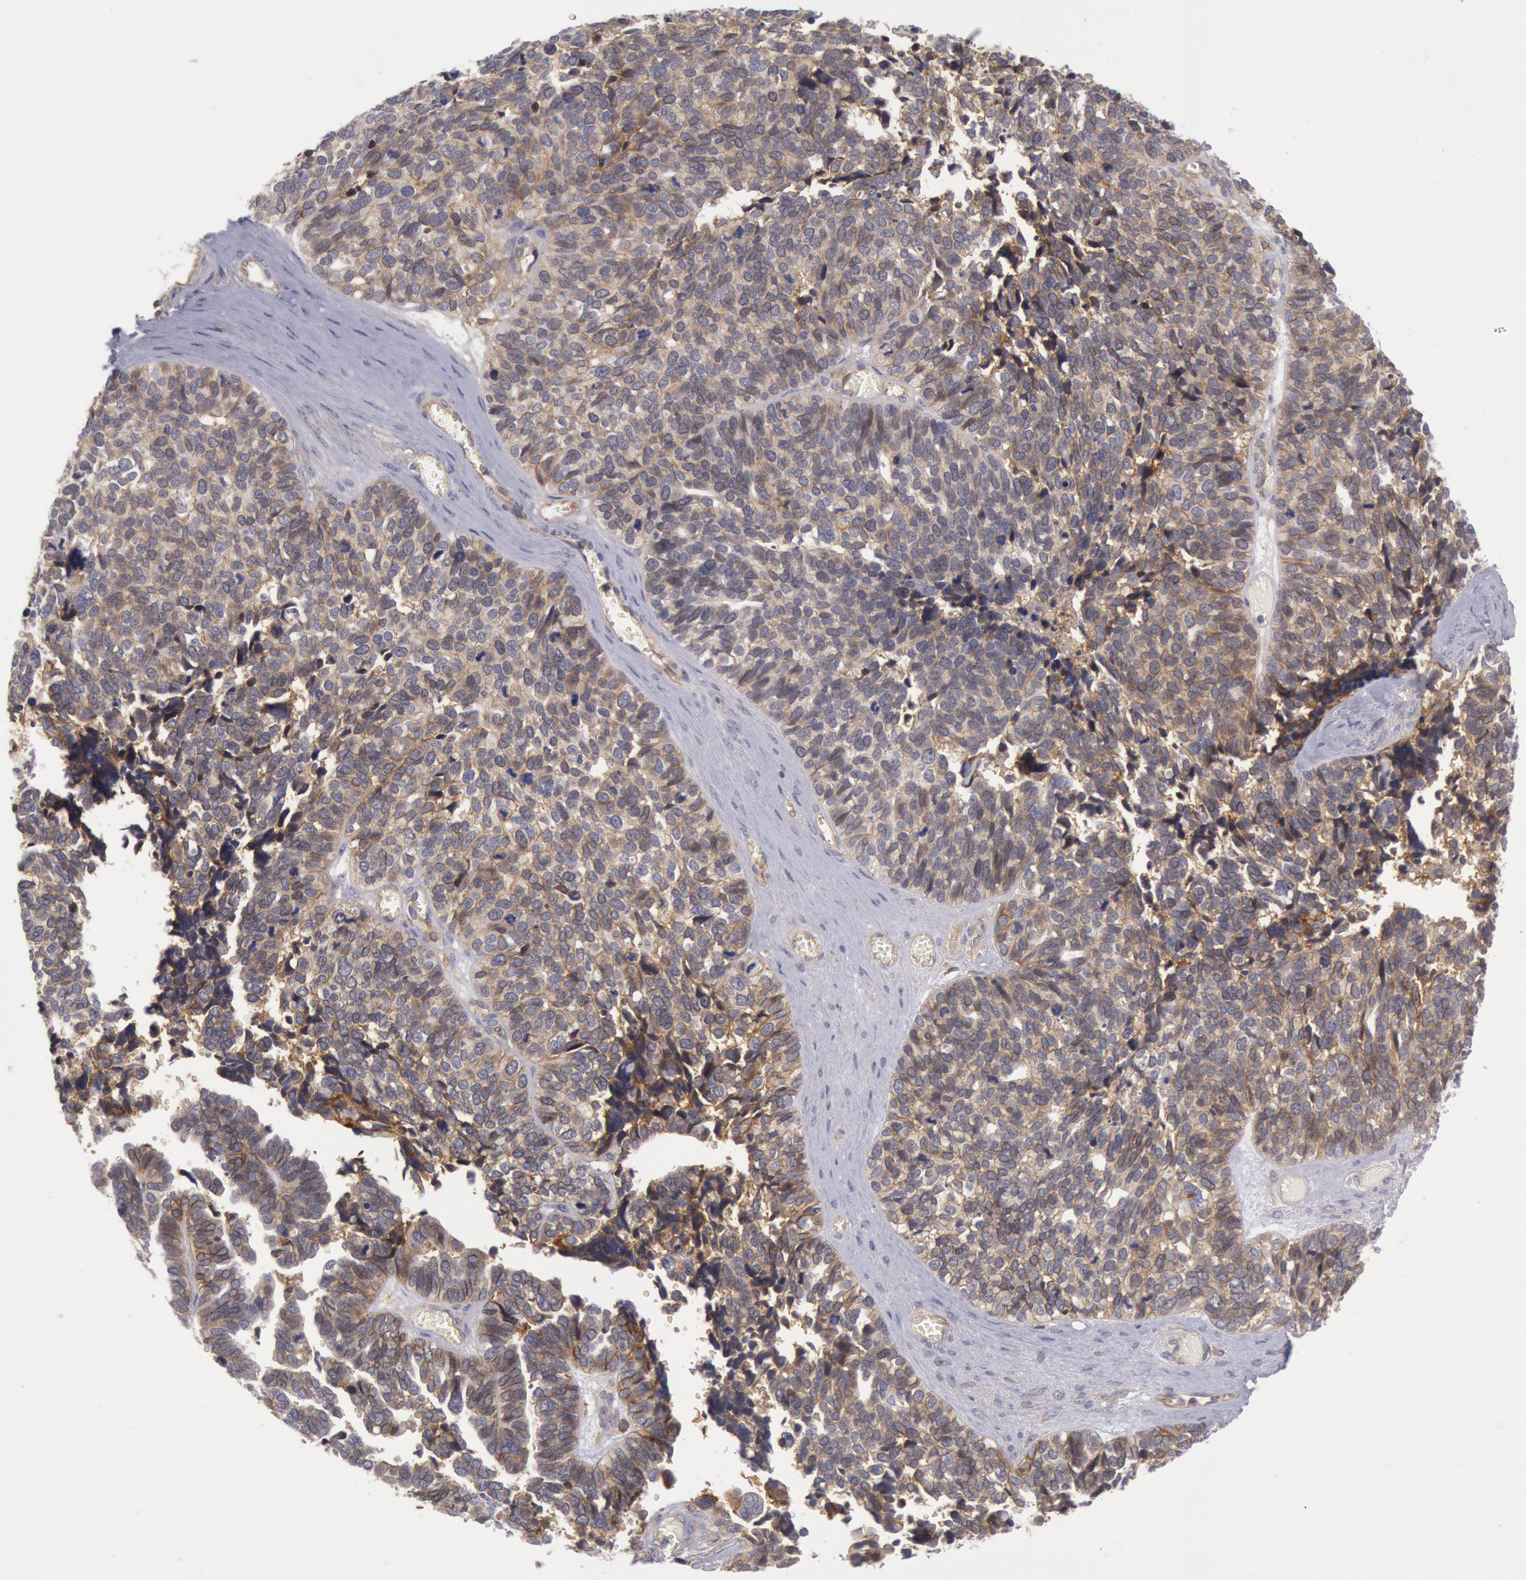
{"staining": {"intensity": "weak", "quantity": ">75%", "location": "cytoplasmic/membranous"}, "tissue": "ovarian cancer", "cell_type": "Tumor cells", "image_type": "cancer", "snomed": [{"axis": "morphology", "description": "Cystadenocarcinoma, serous, NOS"}, {"axis": "topography", "description": "Ovary"}], "caption": "Immunohistochemistry (IHC) (DAB (3,3'-diaminobenzidine)) staining of serous cystadenocarcinoma (ovarian) reveals weak cytoplasmic/membranous protein expression in approximately >75% of tumor cells.", "gene": "STX4", "patient": {"sex": "female", "age": 77}}